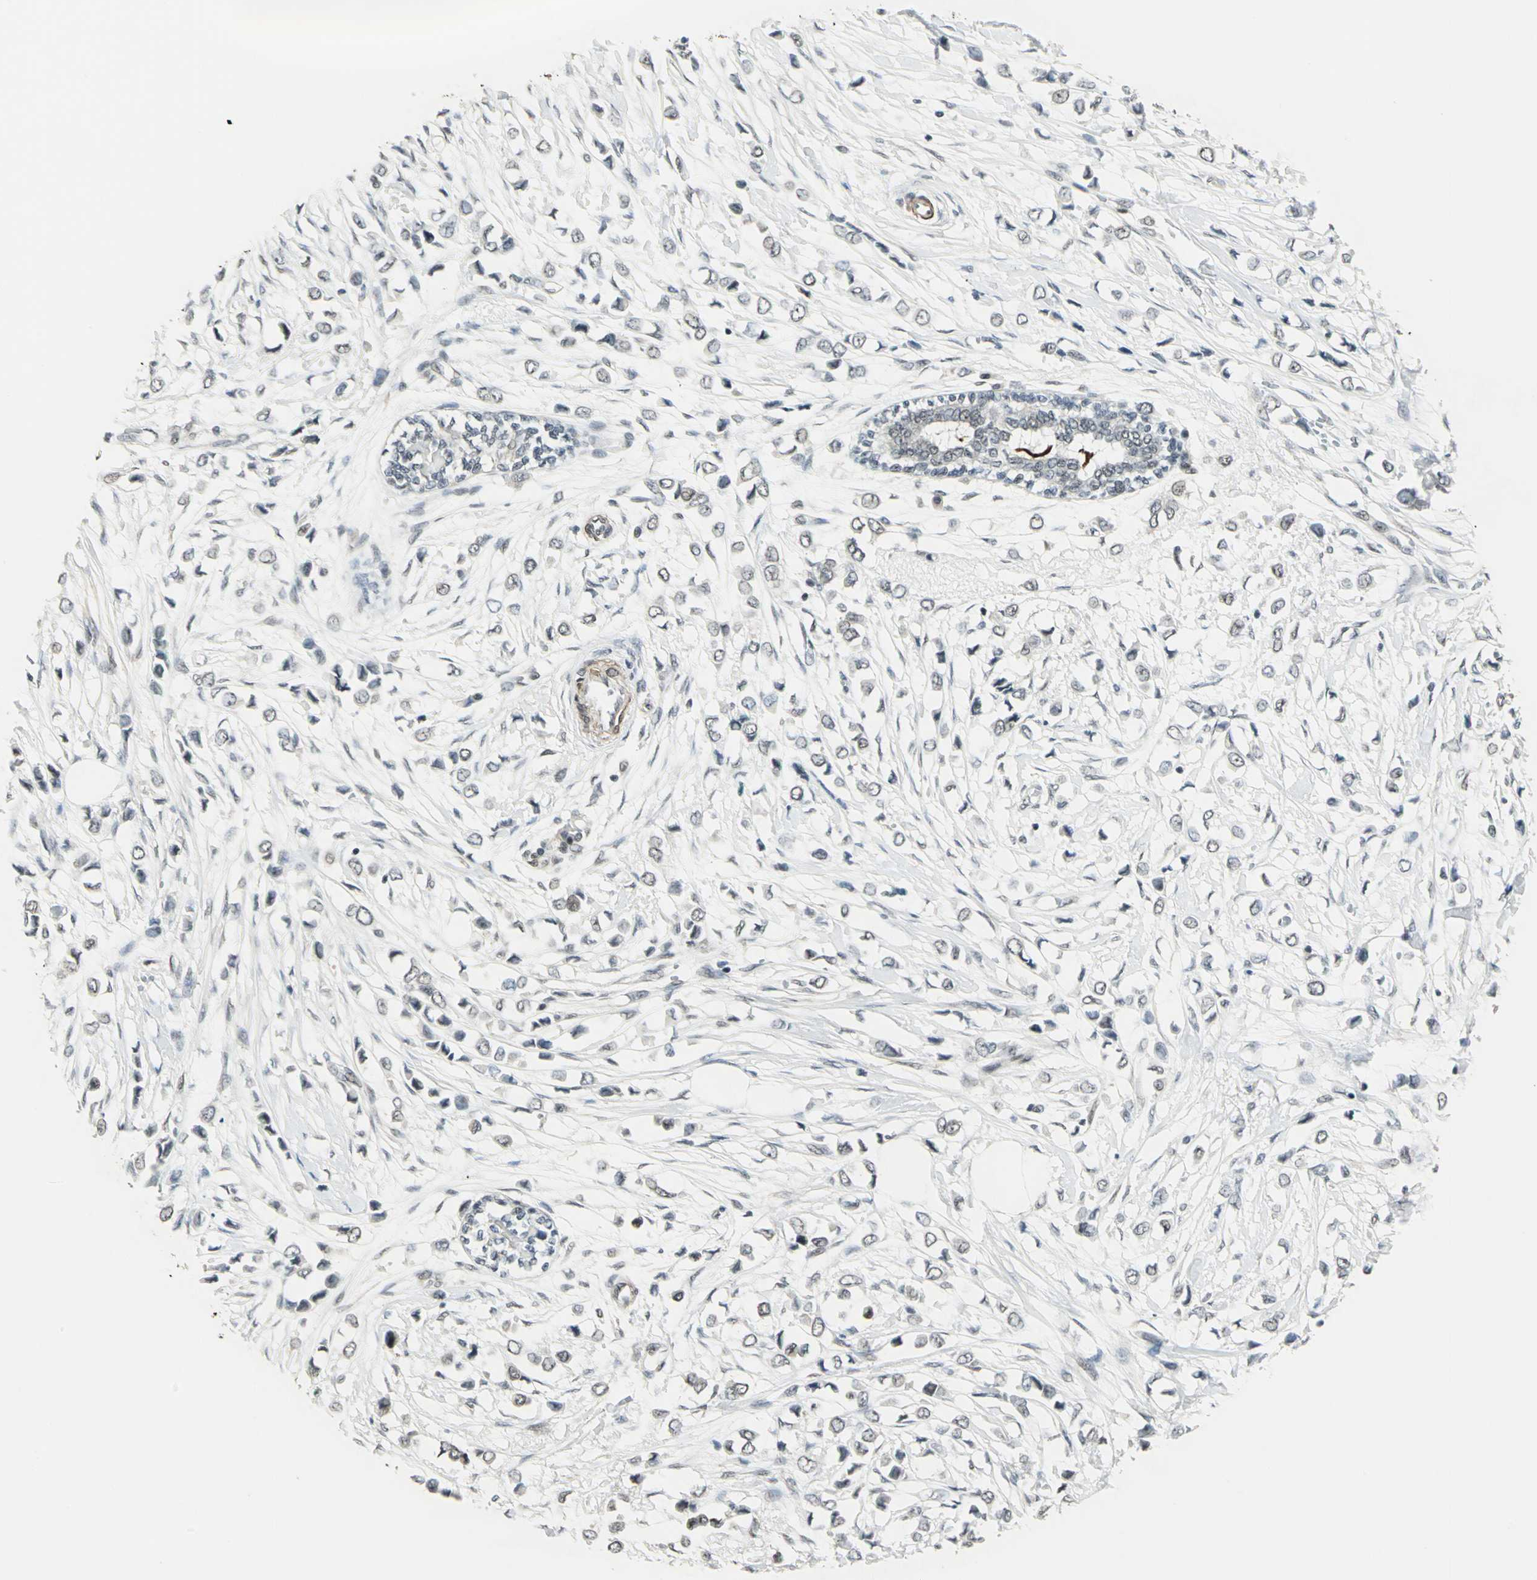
{"staining": {"intensity": "negative", "quantity": "none", "location": "none"}, "tissue": "breast cancer", "cell_type": "Tumor cells", "image_type": "cancer", "snomed": [{"axis": "morphology", "description": "Lobular carcinoma"}, {"axis": "topography", "description": "Breast"}], "caption": "Tumor cells are negative for brown protein staining in lobular carcinoma (breast).", "gene": "MTA1", "patient": {"sex": "female", "age": 51}}